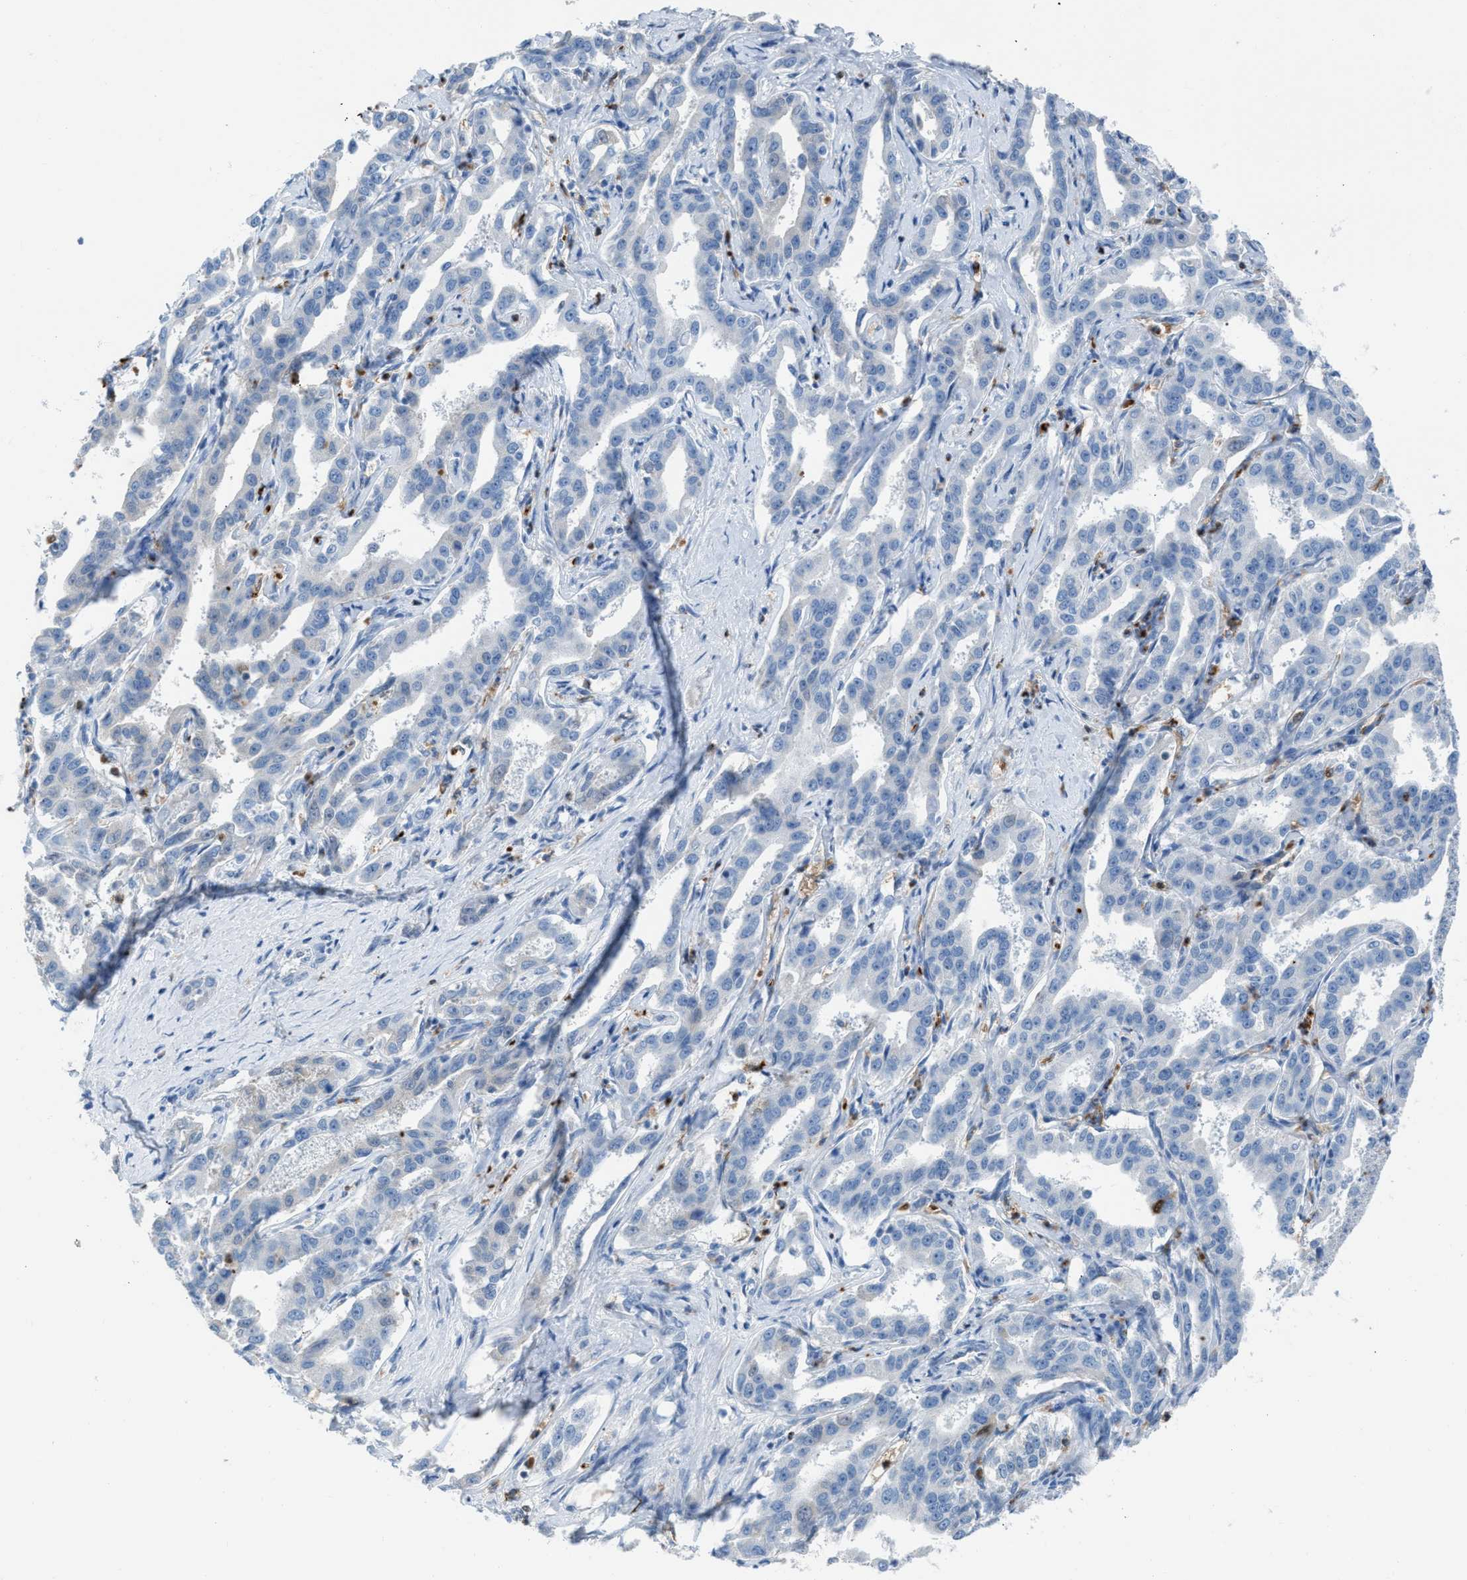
{"staining": {"intensity": "negative", "quantity": "none", "location": "none"}, "tissue": "liver cancer", "cell_type": "Tumor cells", "image_type": "cancer", "snomed": [{"axis": "morphology", "description": "Cholangiocarcinoma"}, {"axis": "topography", "description": "Liver"}], "caption": "Liver cancer was stained to show a protein in brown. There is no significant positivity in tumor cells.", "gene": "CFAP77", "patient": {"sex": "male", "age": 59}}